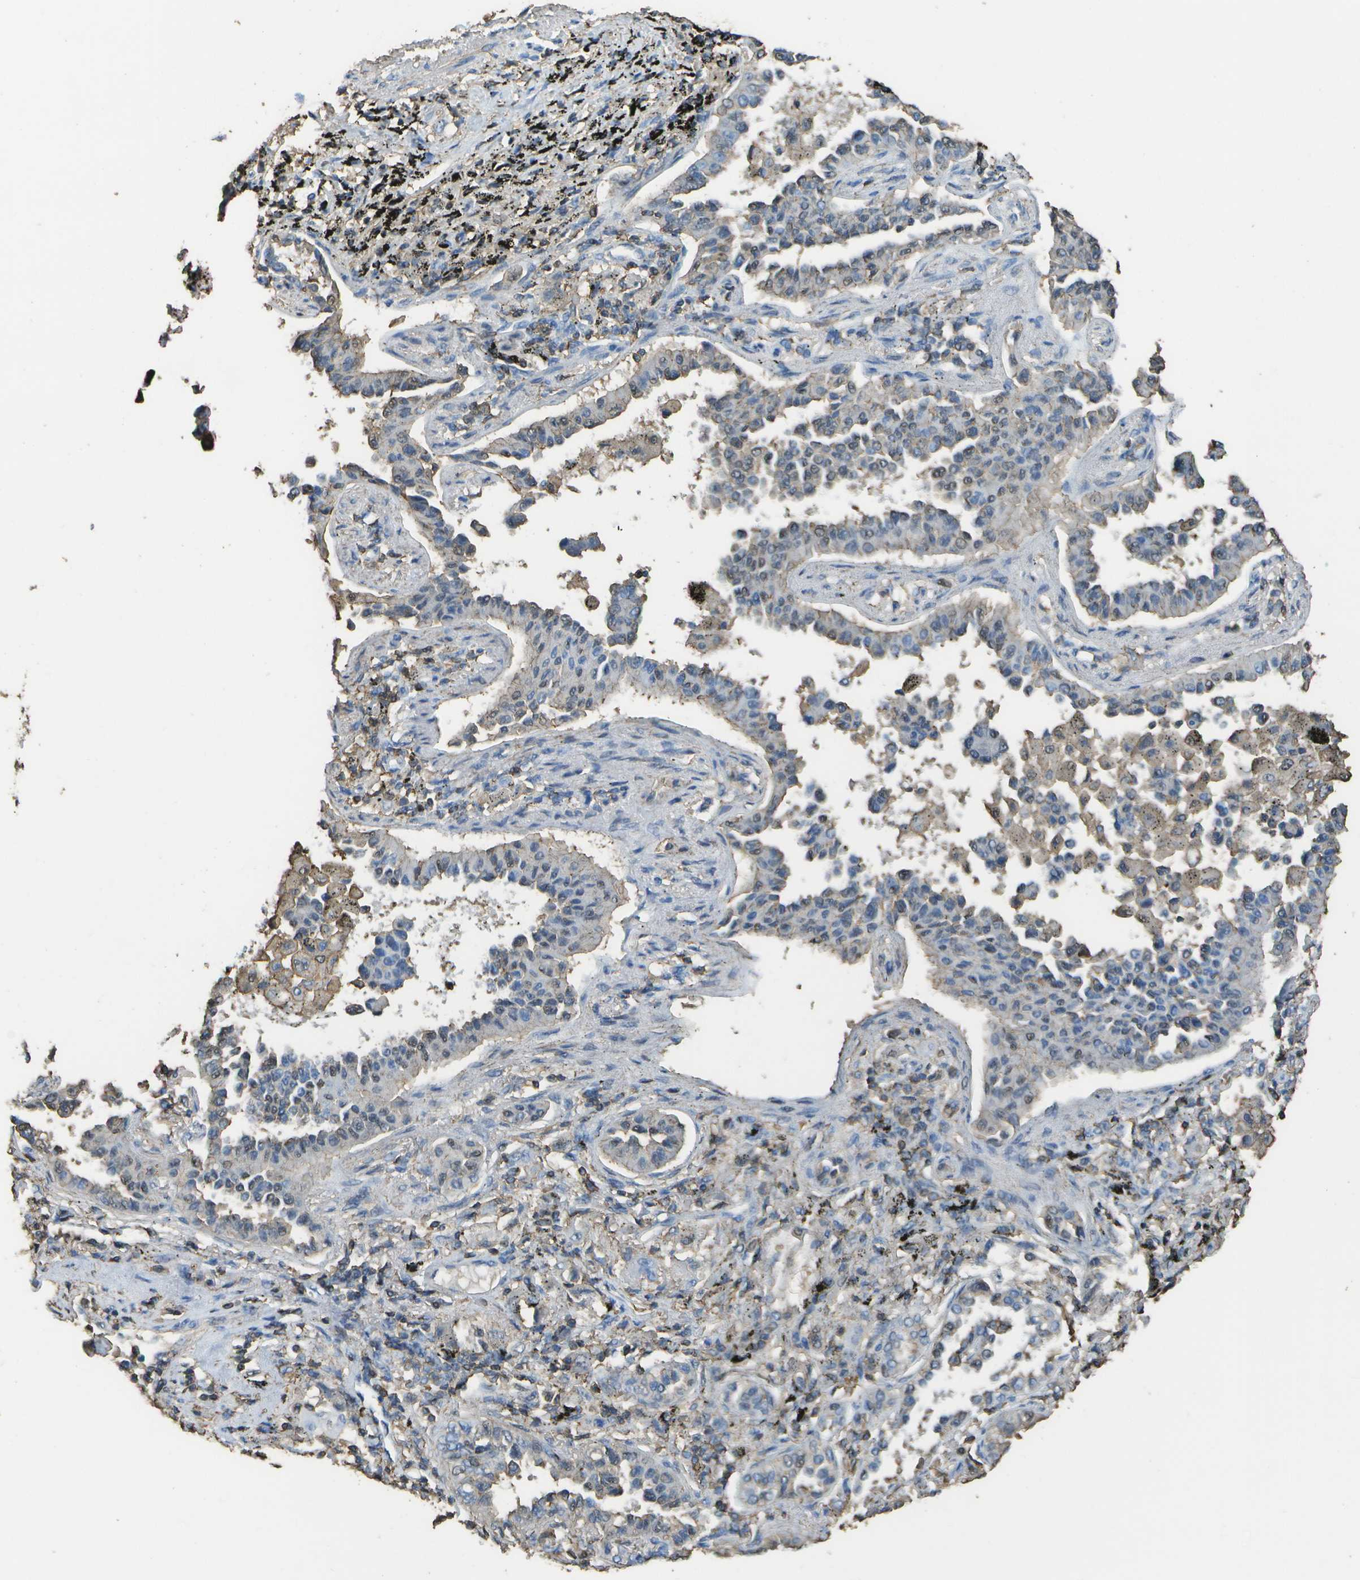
{"staining": {"intensity": "negative", "quantity": "none", "location": "none"}, "tissue": "lung cancer", "cell_type": "Tumor cells", "image_type": "cancer", "snomed": [{"axis": "morphology", "description": "Normal tissue, NOS"}, {"axis": "morphology", "description": "Adenocarcinoma, NOS"}, {"axis": "topography", "description": "Lung"}], "caption": "Tumor cells show no significant staining in lung cancer (adenocarcinoma). (Brightfield microscopy of DAB immunohistochemistry (IHC) at high magnification).", "gene": "CYP4F11", "patient": {"sex": "male", "age": 59}}